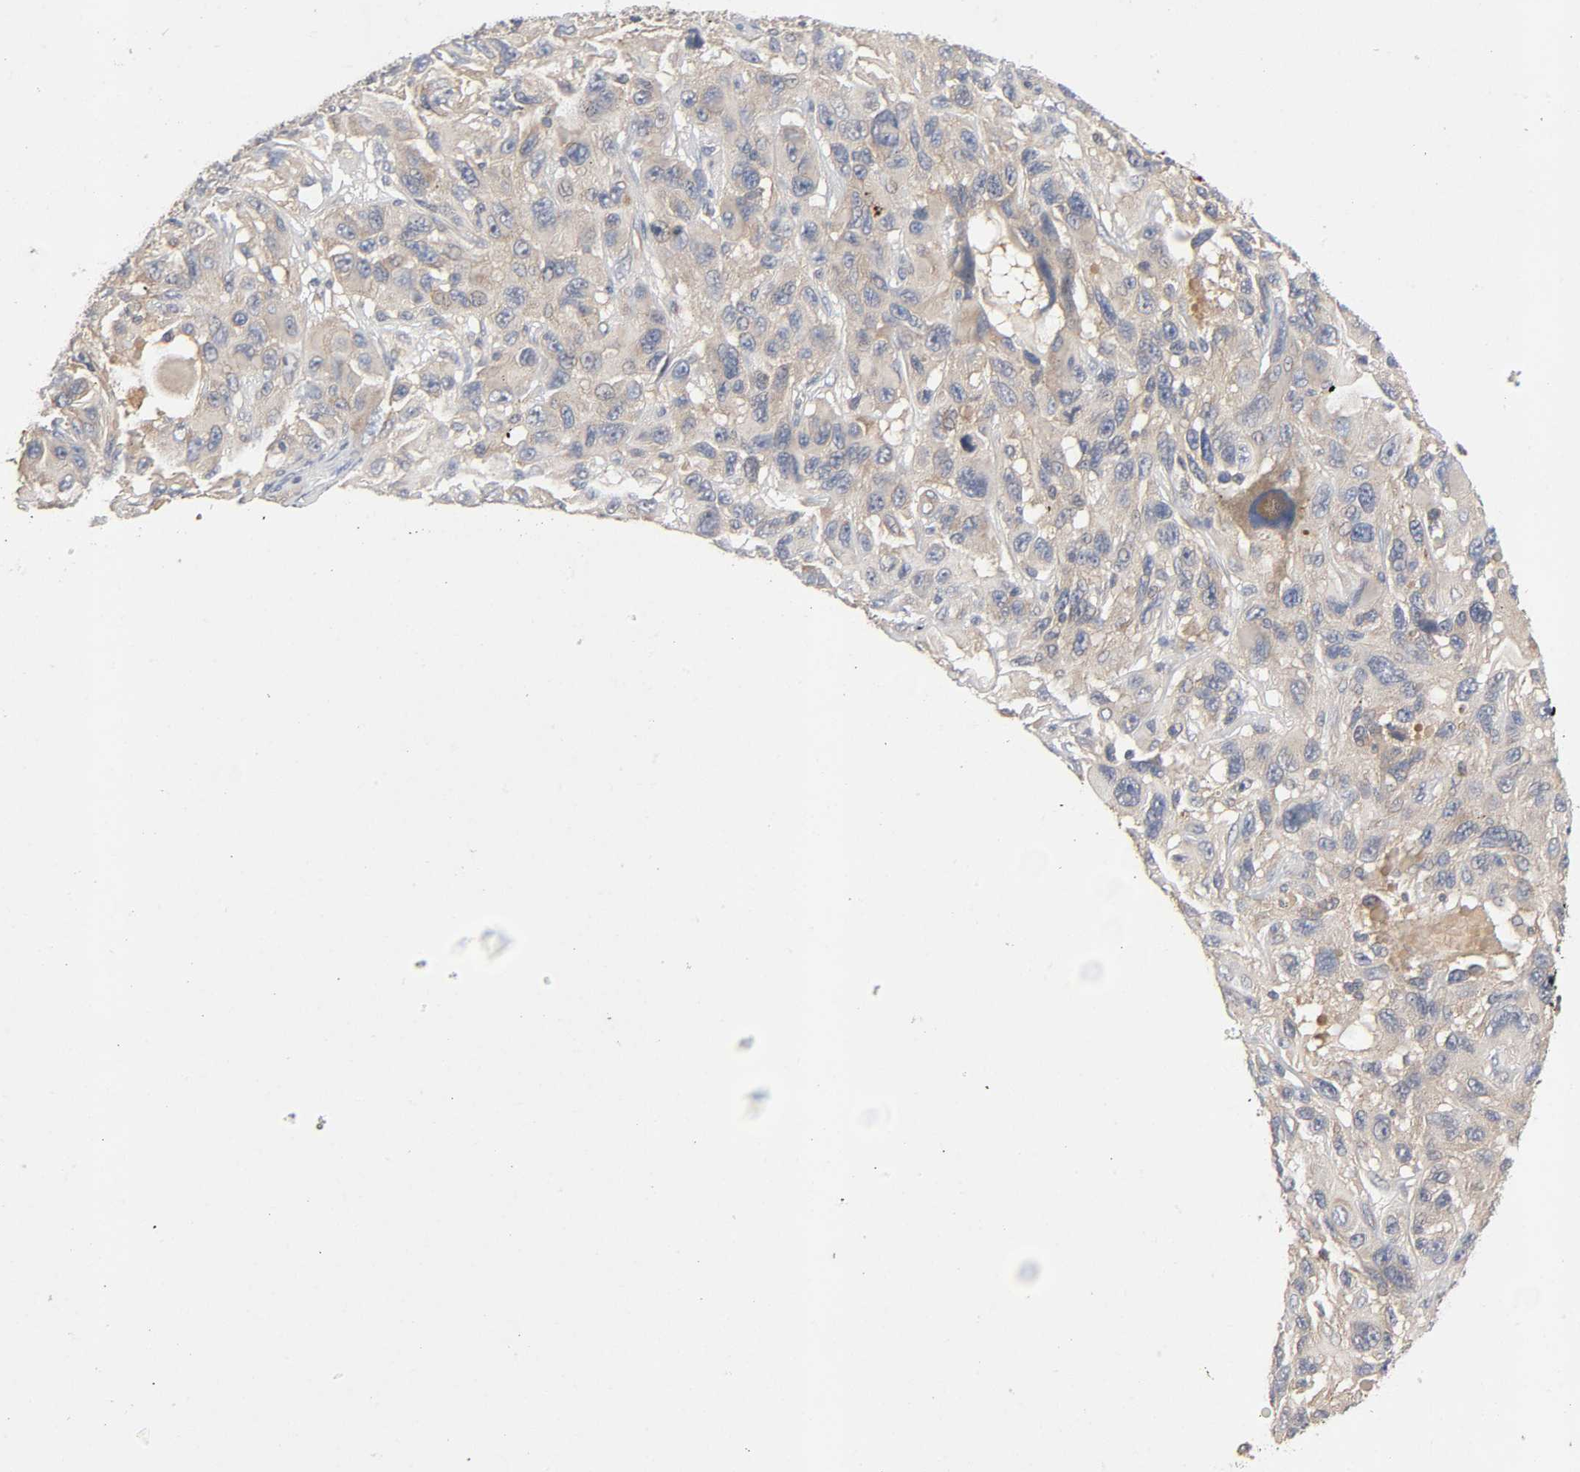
{"staining": {"intensity": "moderate", "quantity": ">75%", "location": "cytoplasmic/membranous"}, "tissue": "melanoma", "cell_type": "Tumor cells", "image_type": "cancer", "snomed": [{"axis": "morphology", "description": "Malignant melanoma, NOS"}, {"axis": "topography", "description": "Skin"}], "caption": "Immunohistochemistry of human malignant melanoma displays medium levels of moderate cytoplasmic/membranous positivity in about >75% of tumor cells.", "gene": "CPB2", "patient": {"sex": "male", "age": 53}}